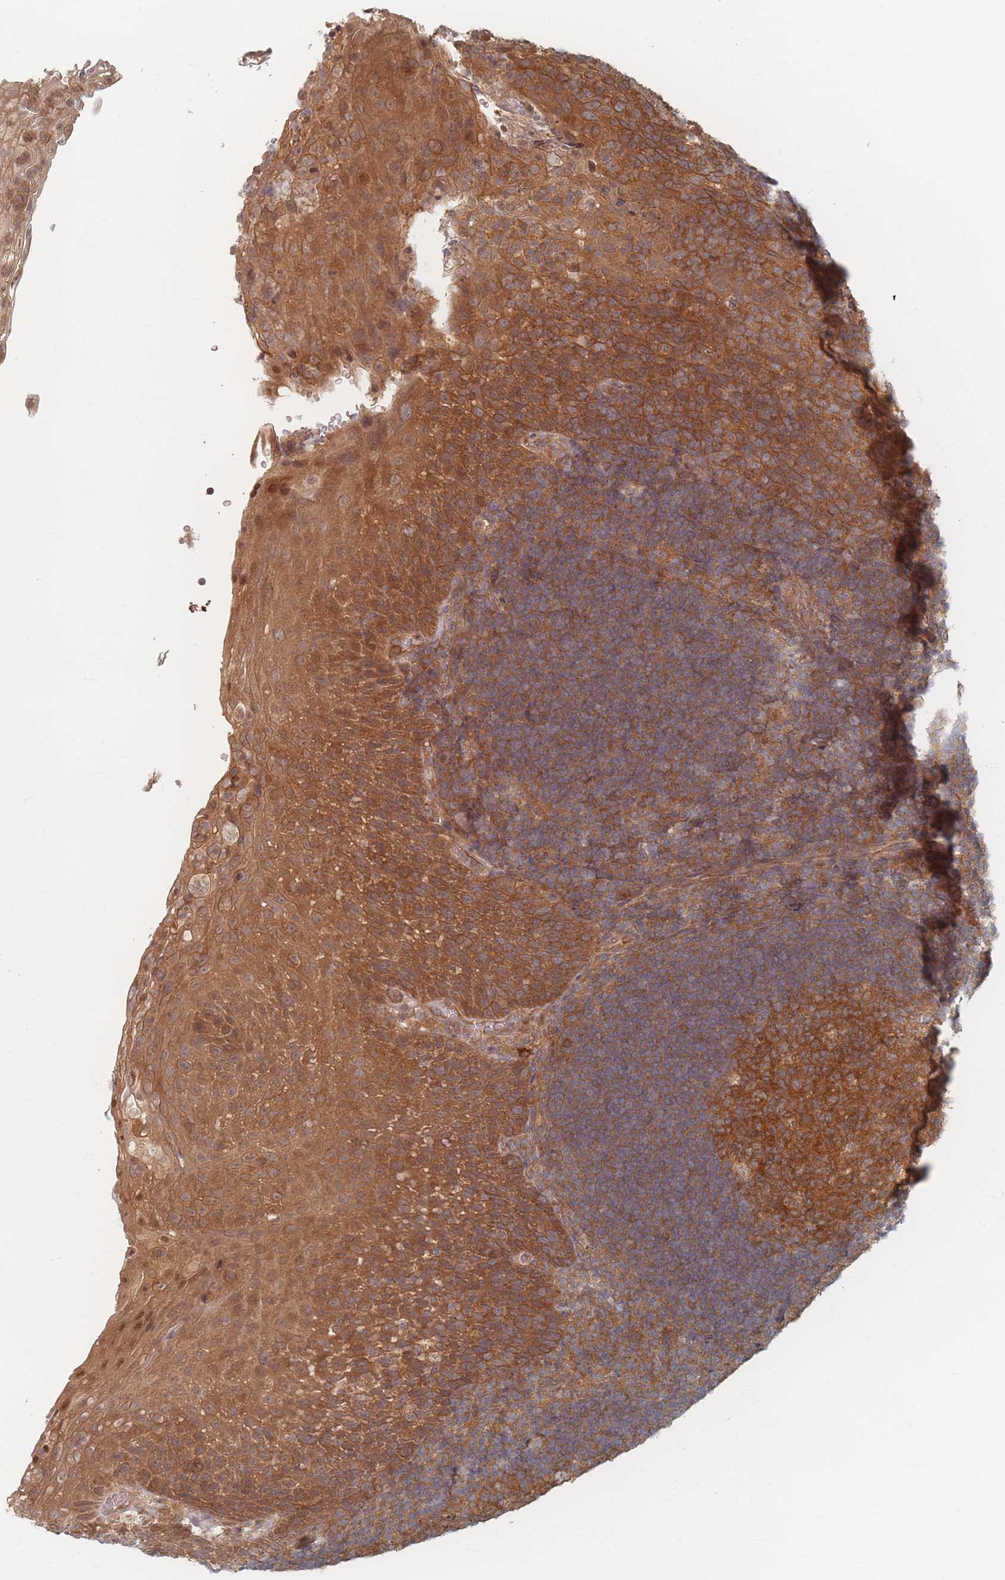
{"staining": {"intensity": "strong", "quantity": ">75%", "location": "cytoplasmic/membranous"}, "tissue": "tonsil", "cell_type": "Germinal center cells", "image_type": "normal", "snomed": [{"axis": "morphology", "description": "Normal tissue, NOS"}, {"axis": "topography", "description": "Tonsil"}], "caption": "Tonsil stained with immunohistochemistry demonstrates strong cytoplasmic/membranous expression in approximately >75% of germinal center cells. (DAB (3,3'-diaminobenzidine) IHC with brightfield microscopy, high magnification).", "gene": "PSMD9", "patient": {"sex": "male", "age": 17}}